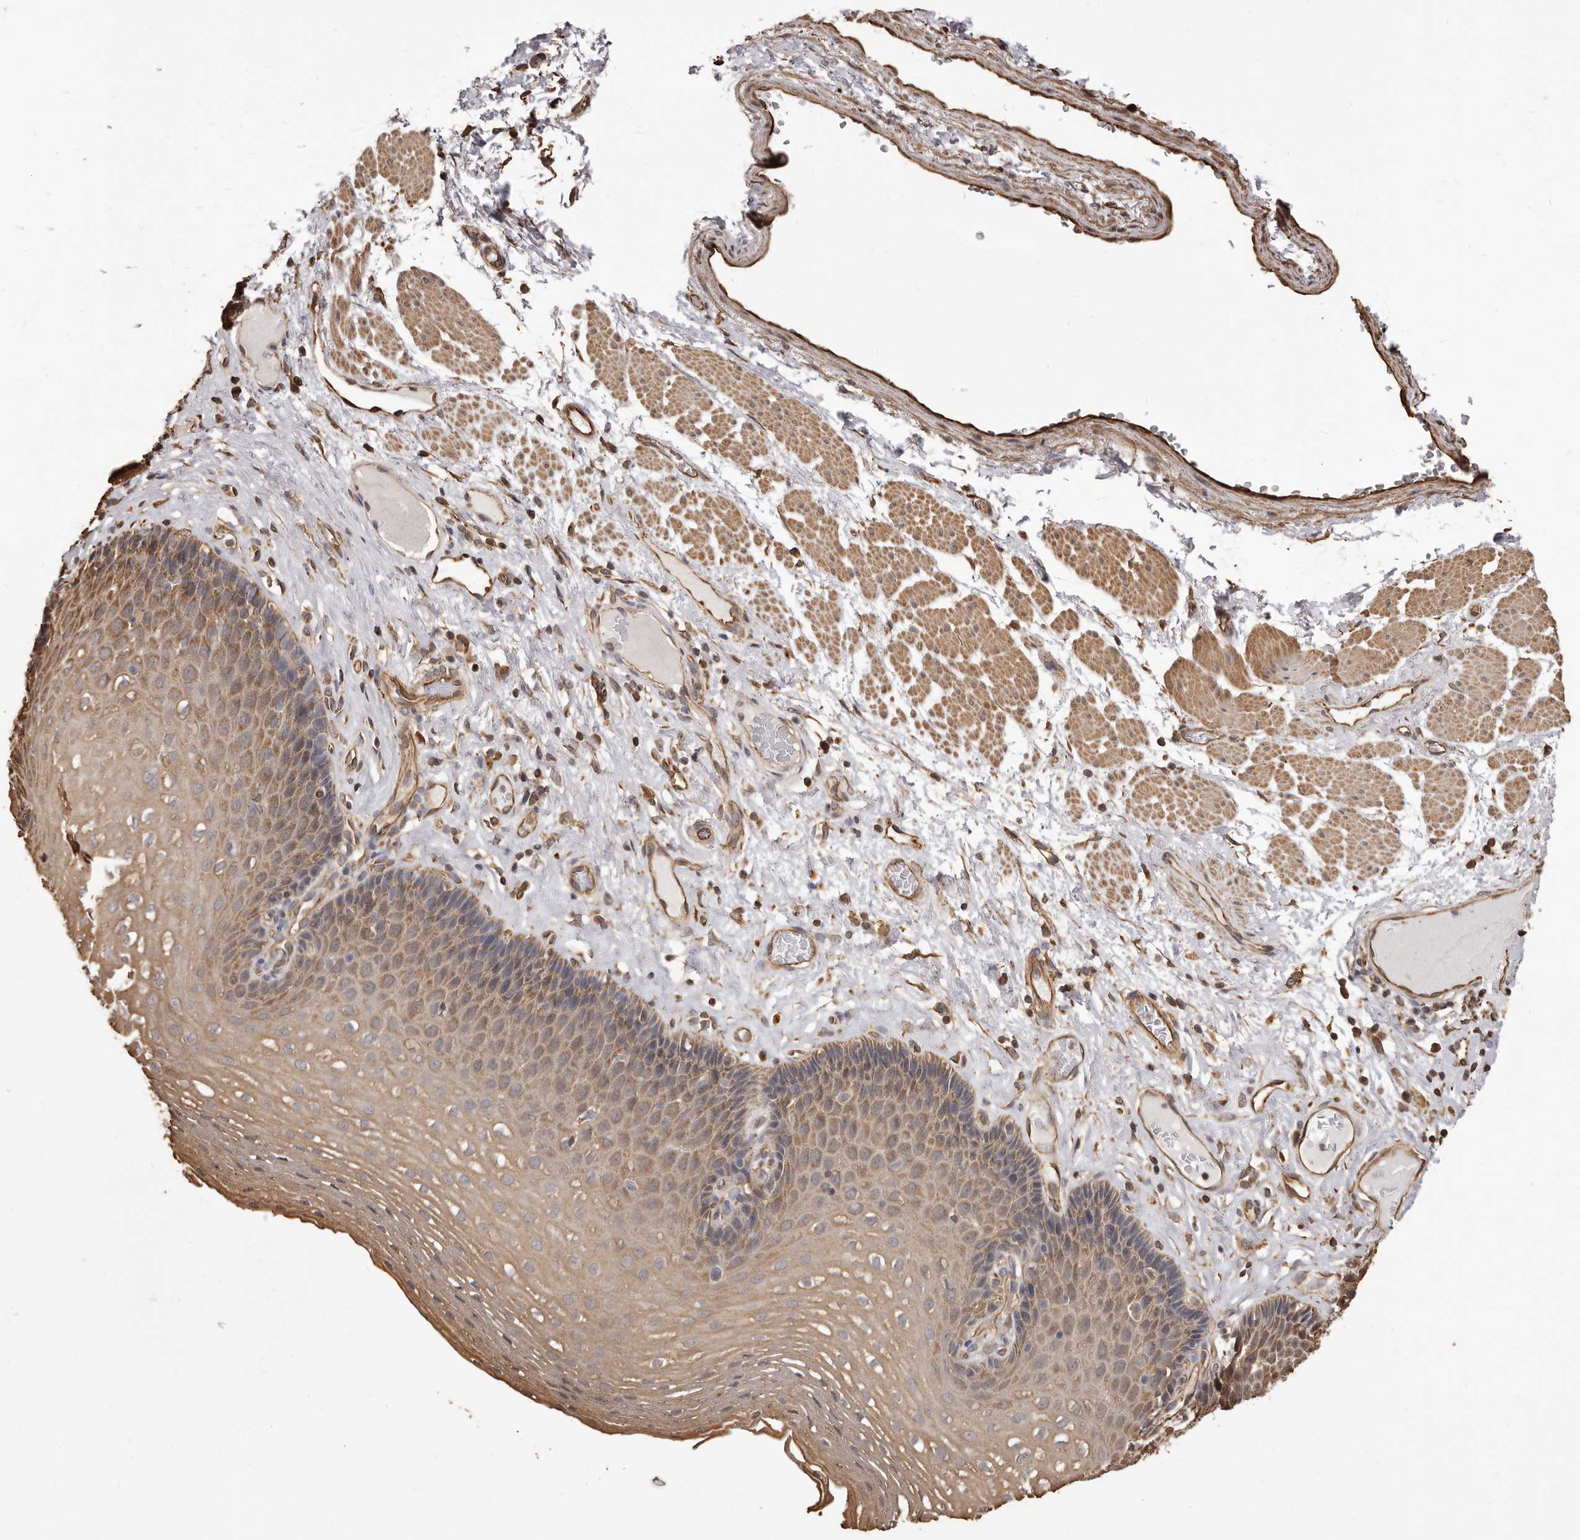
{"staining": {"intensity": "weak", "quantity": "25%-75%", "location": "cytoplasmic/membranous"}, "tissue": "esophagus", "cell_type": "Squamous epithelial cells", "image_type": "normal", "snomed": [{"axis": "morphology", "description": "Normal tissue, NOS"}, {"axis": "topography", "description": "Esophagus"}], "caption": "Esophagus stained with a brown dye displays weak cytoplasmic/membranous positive staining in about 25%-75% of squamous epithelial cells.", "gene": "ALPK1", "patient": {"sex": "female", "age": 66}}